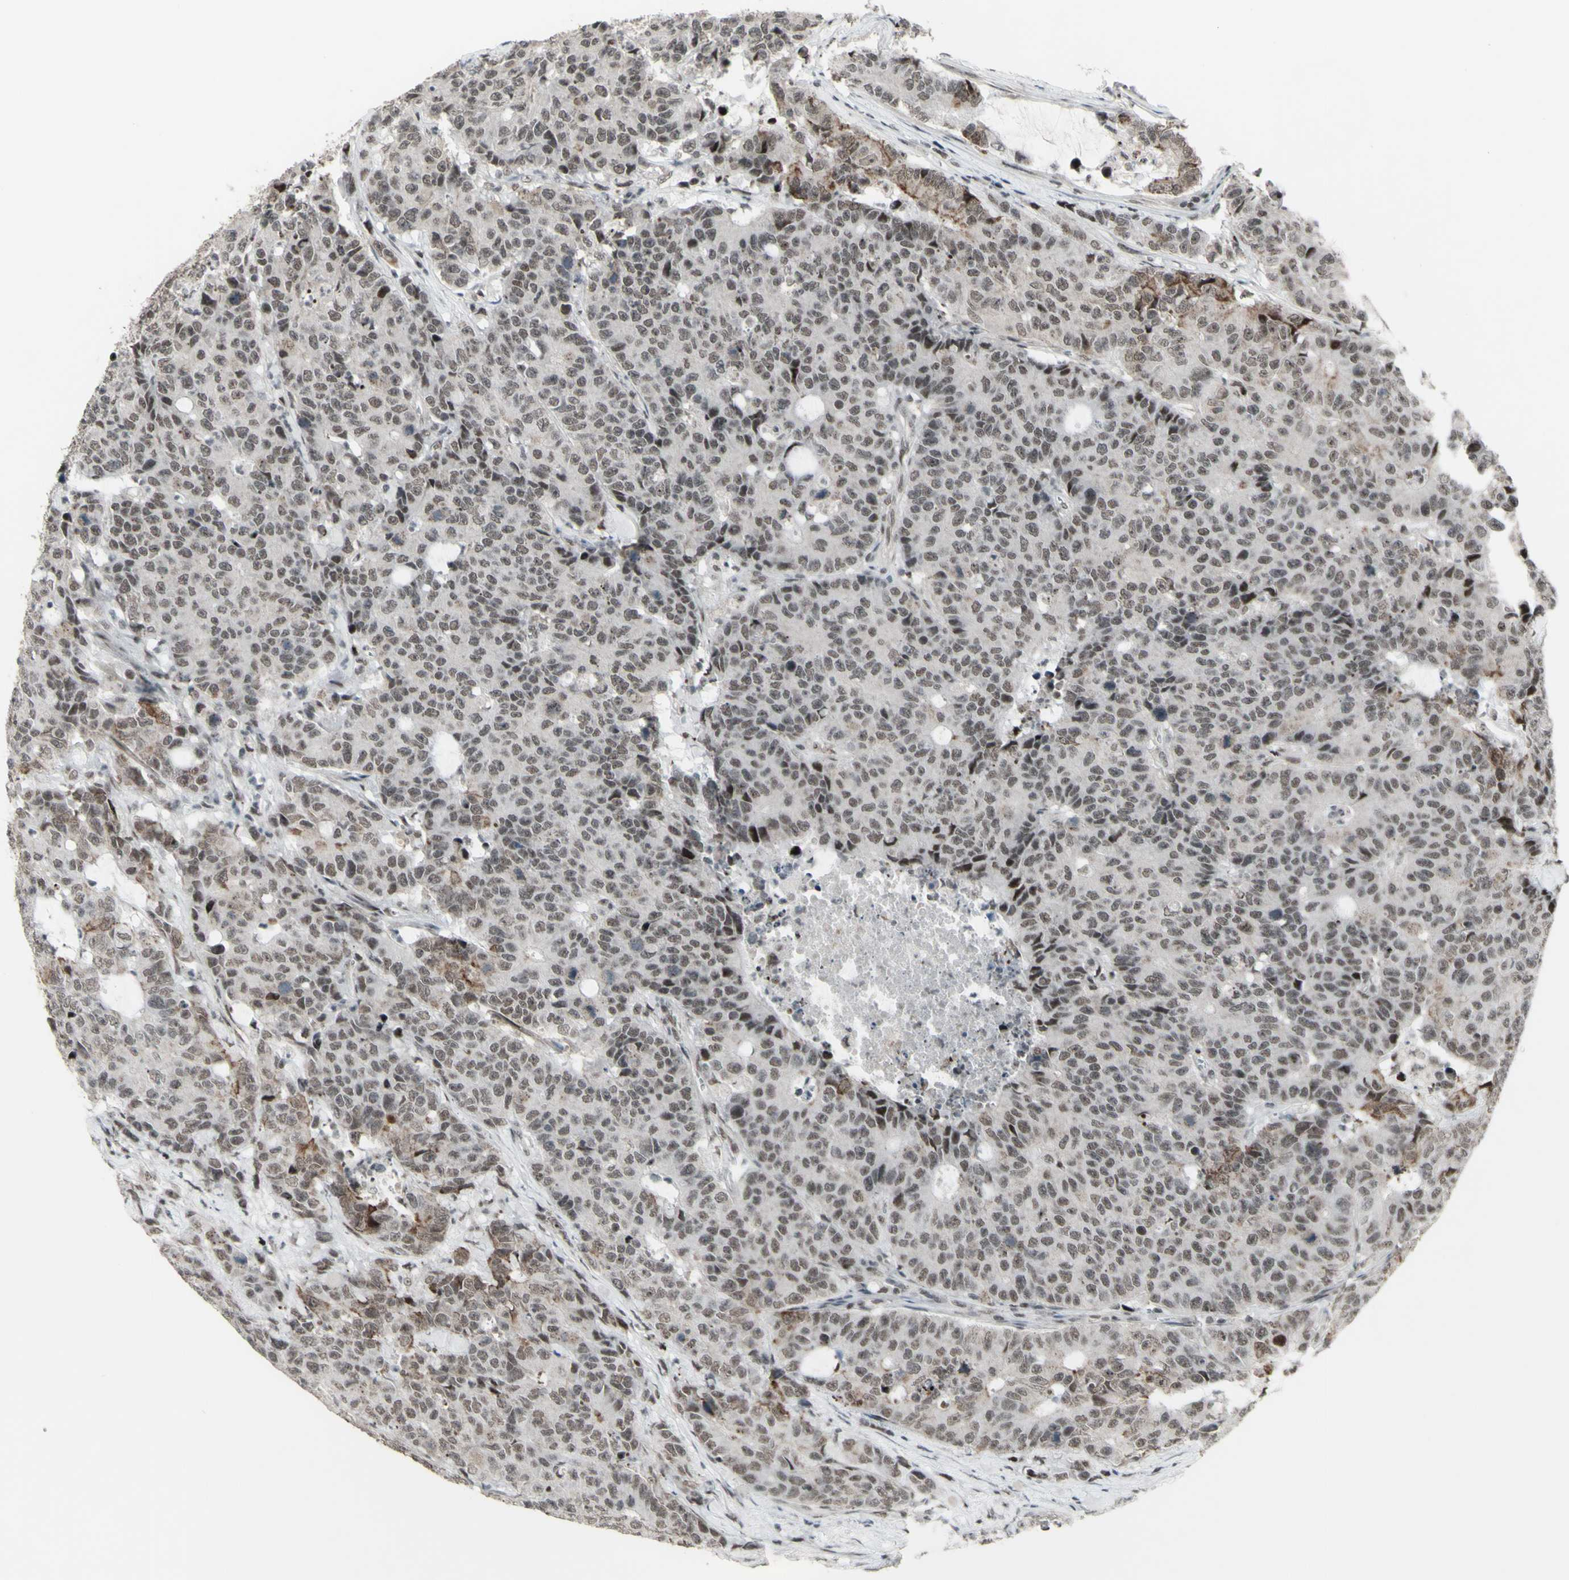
{"staining": {"intensity": "weak", "quantity": ">75%", "location": "nuclear"}, "tissue": "colorectal cancer", "cell_type": "Tumor cells", "image_type": "cancer", "snomed": [{"axis": "morphology", "description": "Adenocarcinoma, NOS"}, {"axis": "topography", "description": "Colon"}], "caption": "Immunohistochemical staining of human colorectal cancer displays low levels of weak nuclear protein staining in approximately >75% of tumor cells.", "gene": "SUPT6H", "patient": {"sex": "female", "age": 86}}